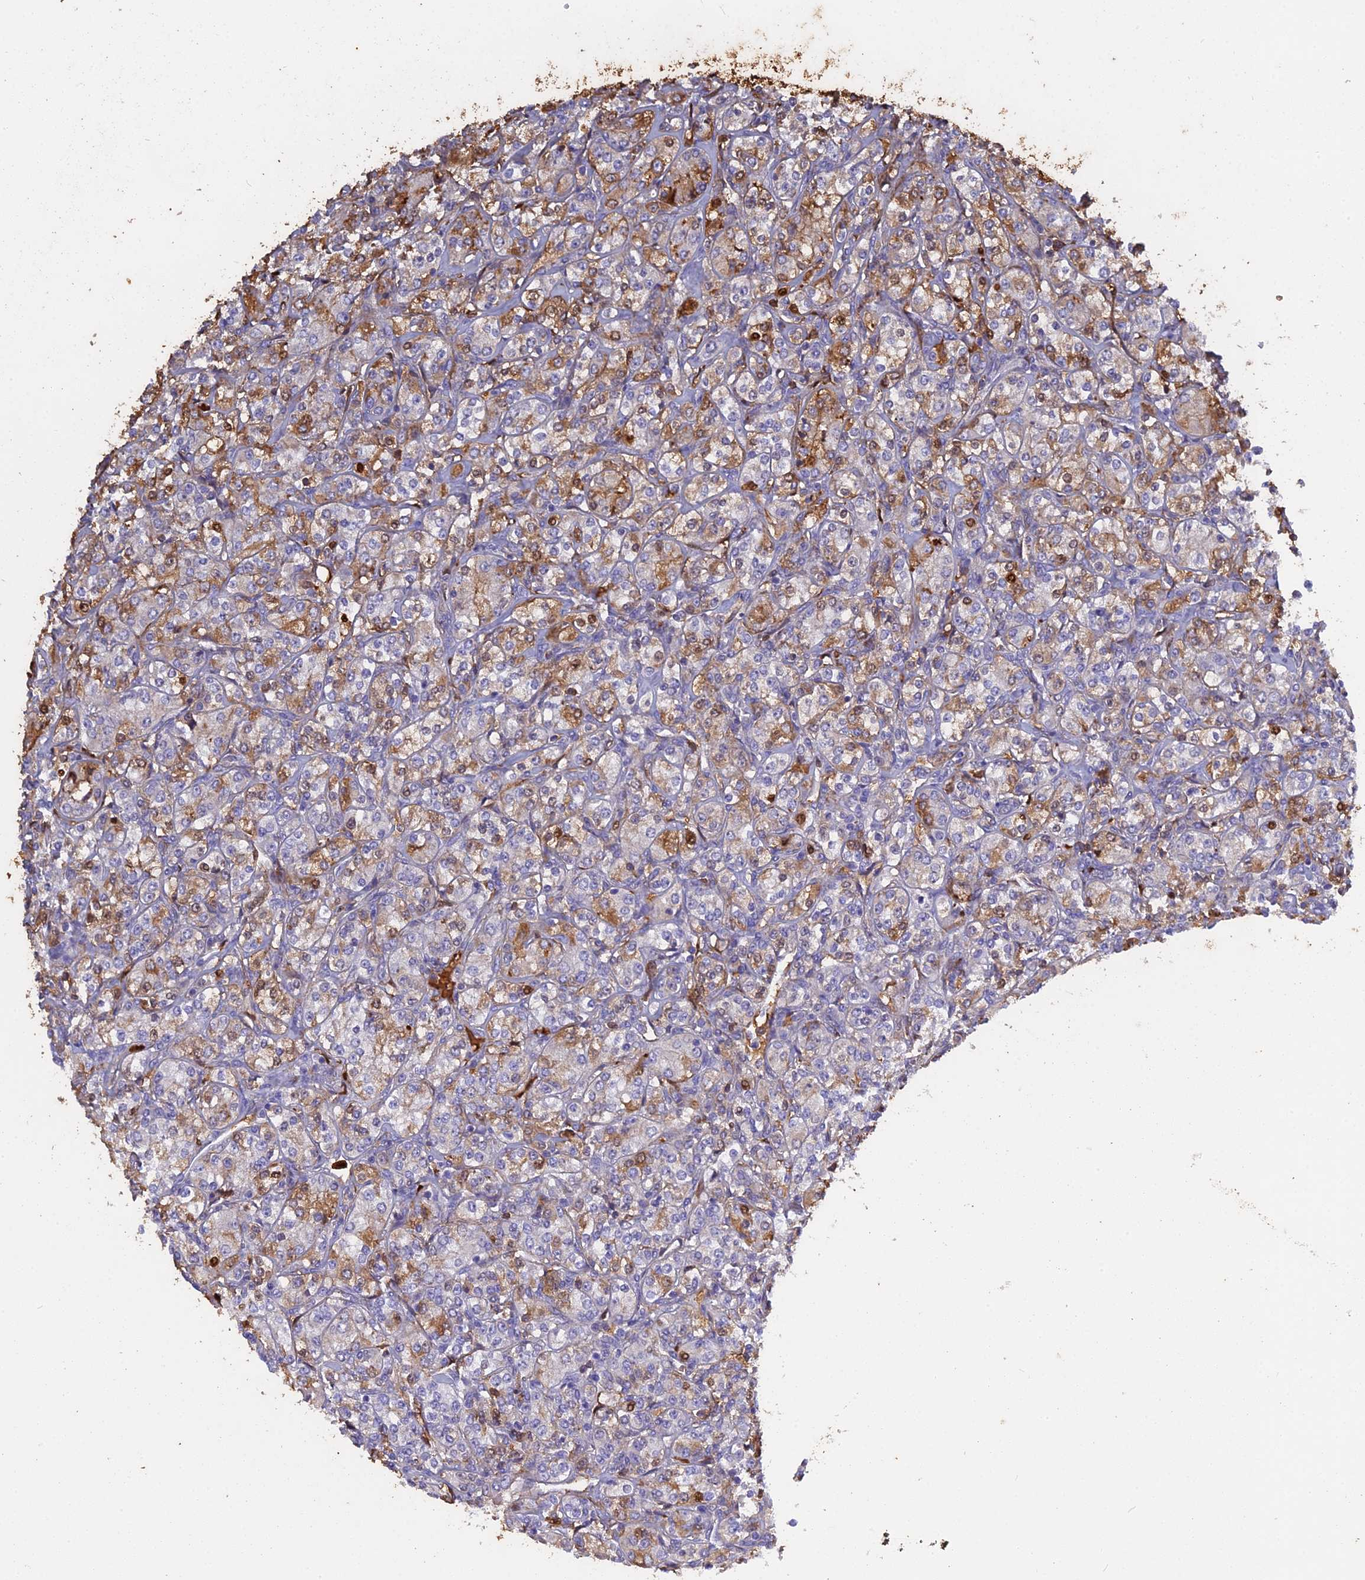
{"staining": {"intensity": "strong", "quantity": "<25%", "location": "cytoplasmic/membranous"}, "tissue": "renal cancer", "cell_type": "Tumor cells", "image_type": "cancer", "snomed": [{"axis": "morphology", "description": "Adenocarcinoma, NOS"}, {"axis": "topography", "description": "Kidney"}], "caption": "Strong cytoplasmic/membranous staining for a protein is appreciated in approximately <25% of tumor cells of renal adenocarcinoma using IHC.", "gene": "PZP", "patient": {"sex": "male", "age": 77}}